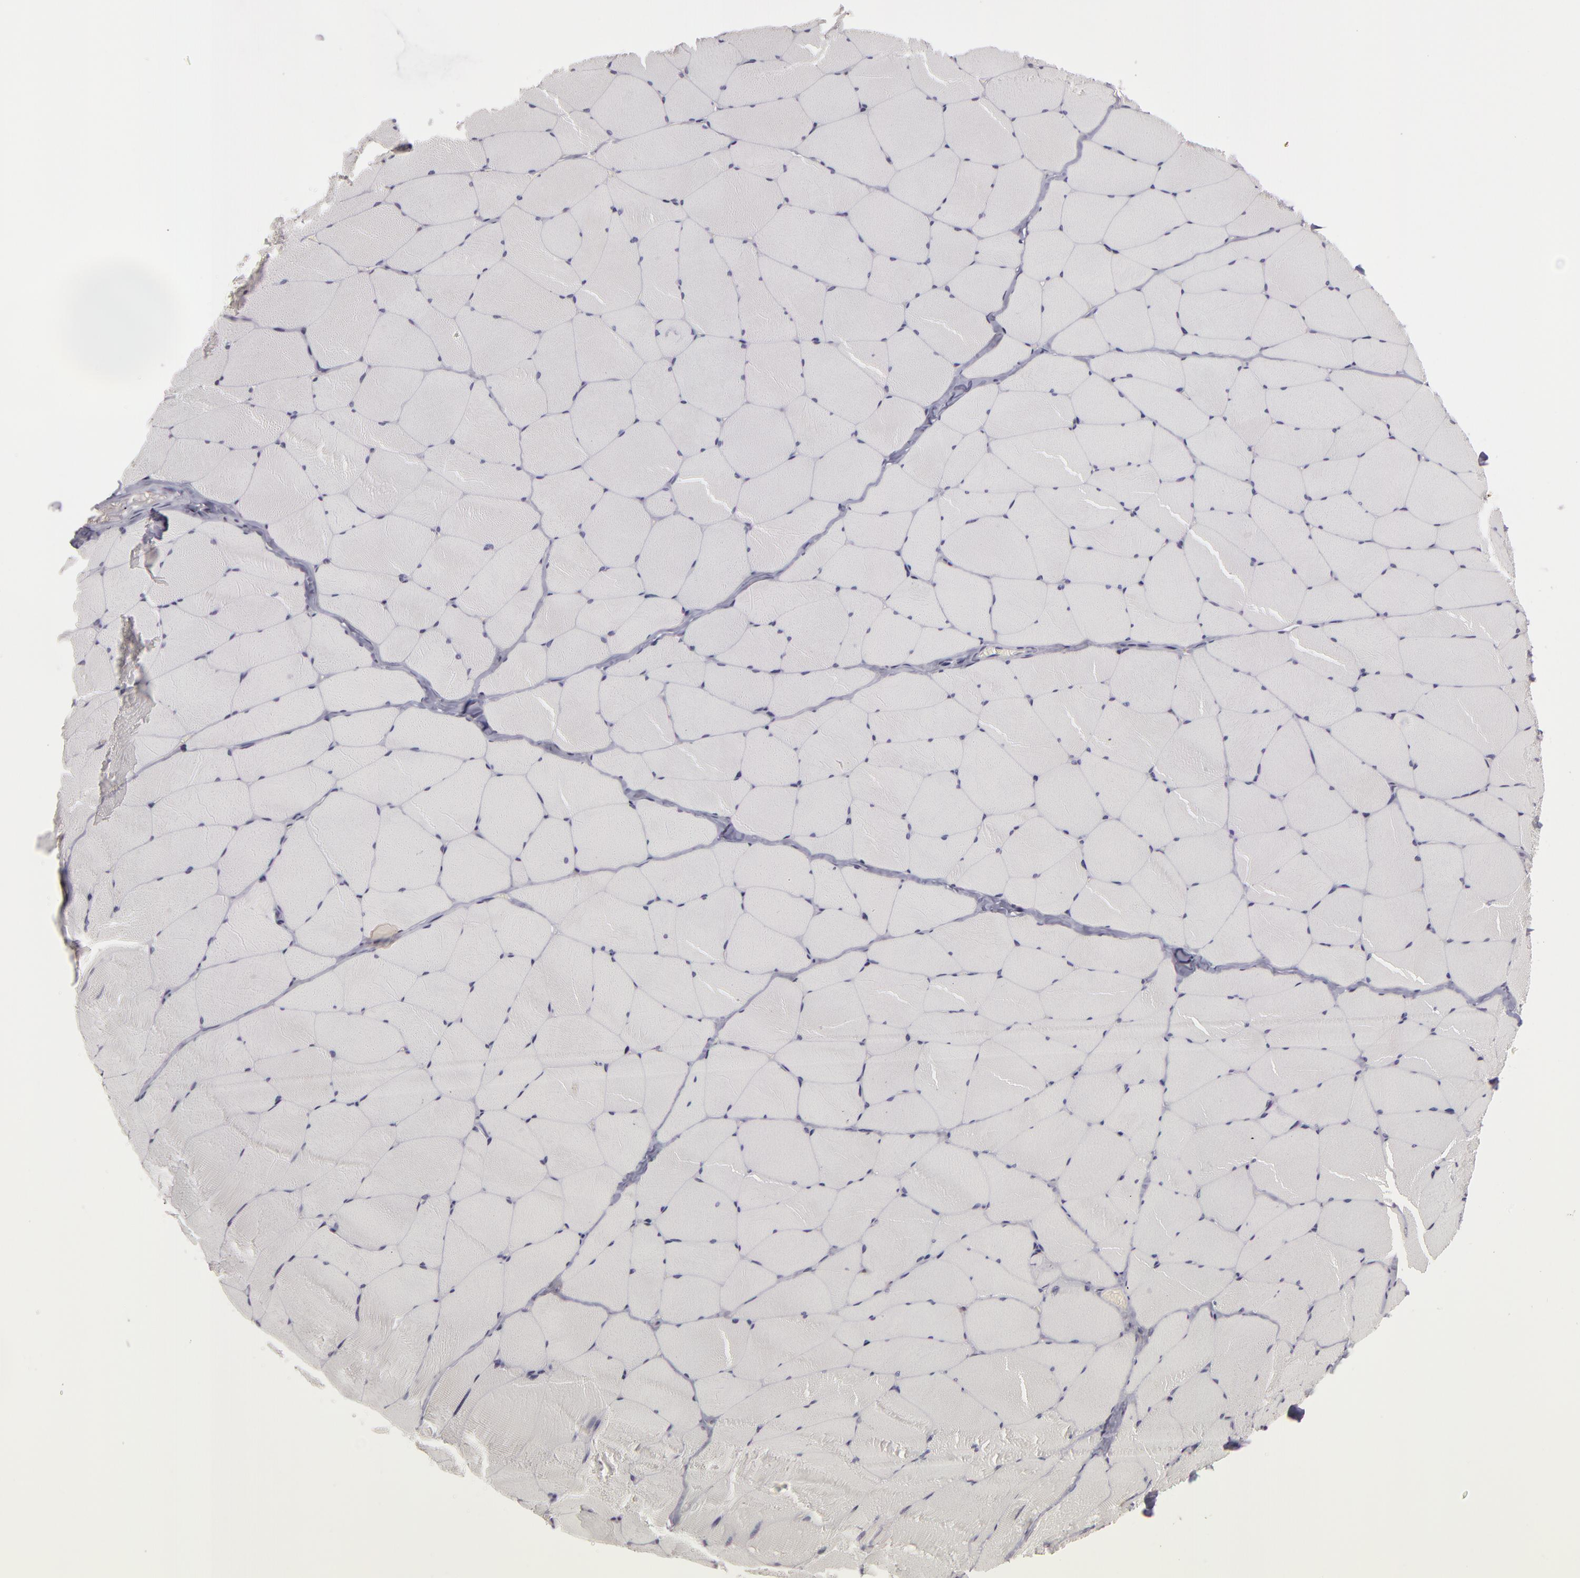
{"staining": {"intensity": "negative", "quantity": "none", "location": "none"}, "tissue": "skeletal muscle", "cell_type": "Myocytes", "image_type": "normal", "snomed": [{"axis": "morphology", "description": "Normal tissue, NOS"}, {"axis": "topography", "description": "Skeletal muscle"}, {"axis": "topography", "description": "Salivary gland"}], "caption": "Immunohistochemical staining of normal human skeletal muscle displays no significant expression in myocytes.", "gene": "GNPDA1", "patient": {"sex": "male", "age": 62}}